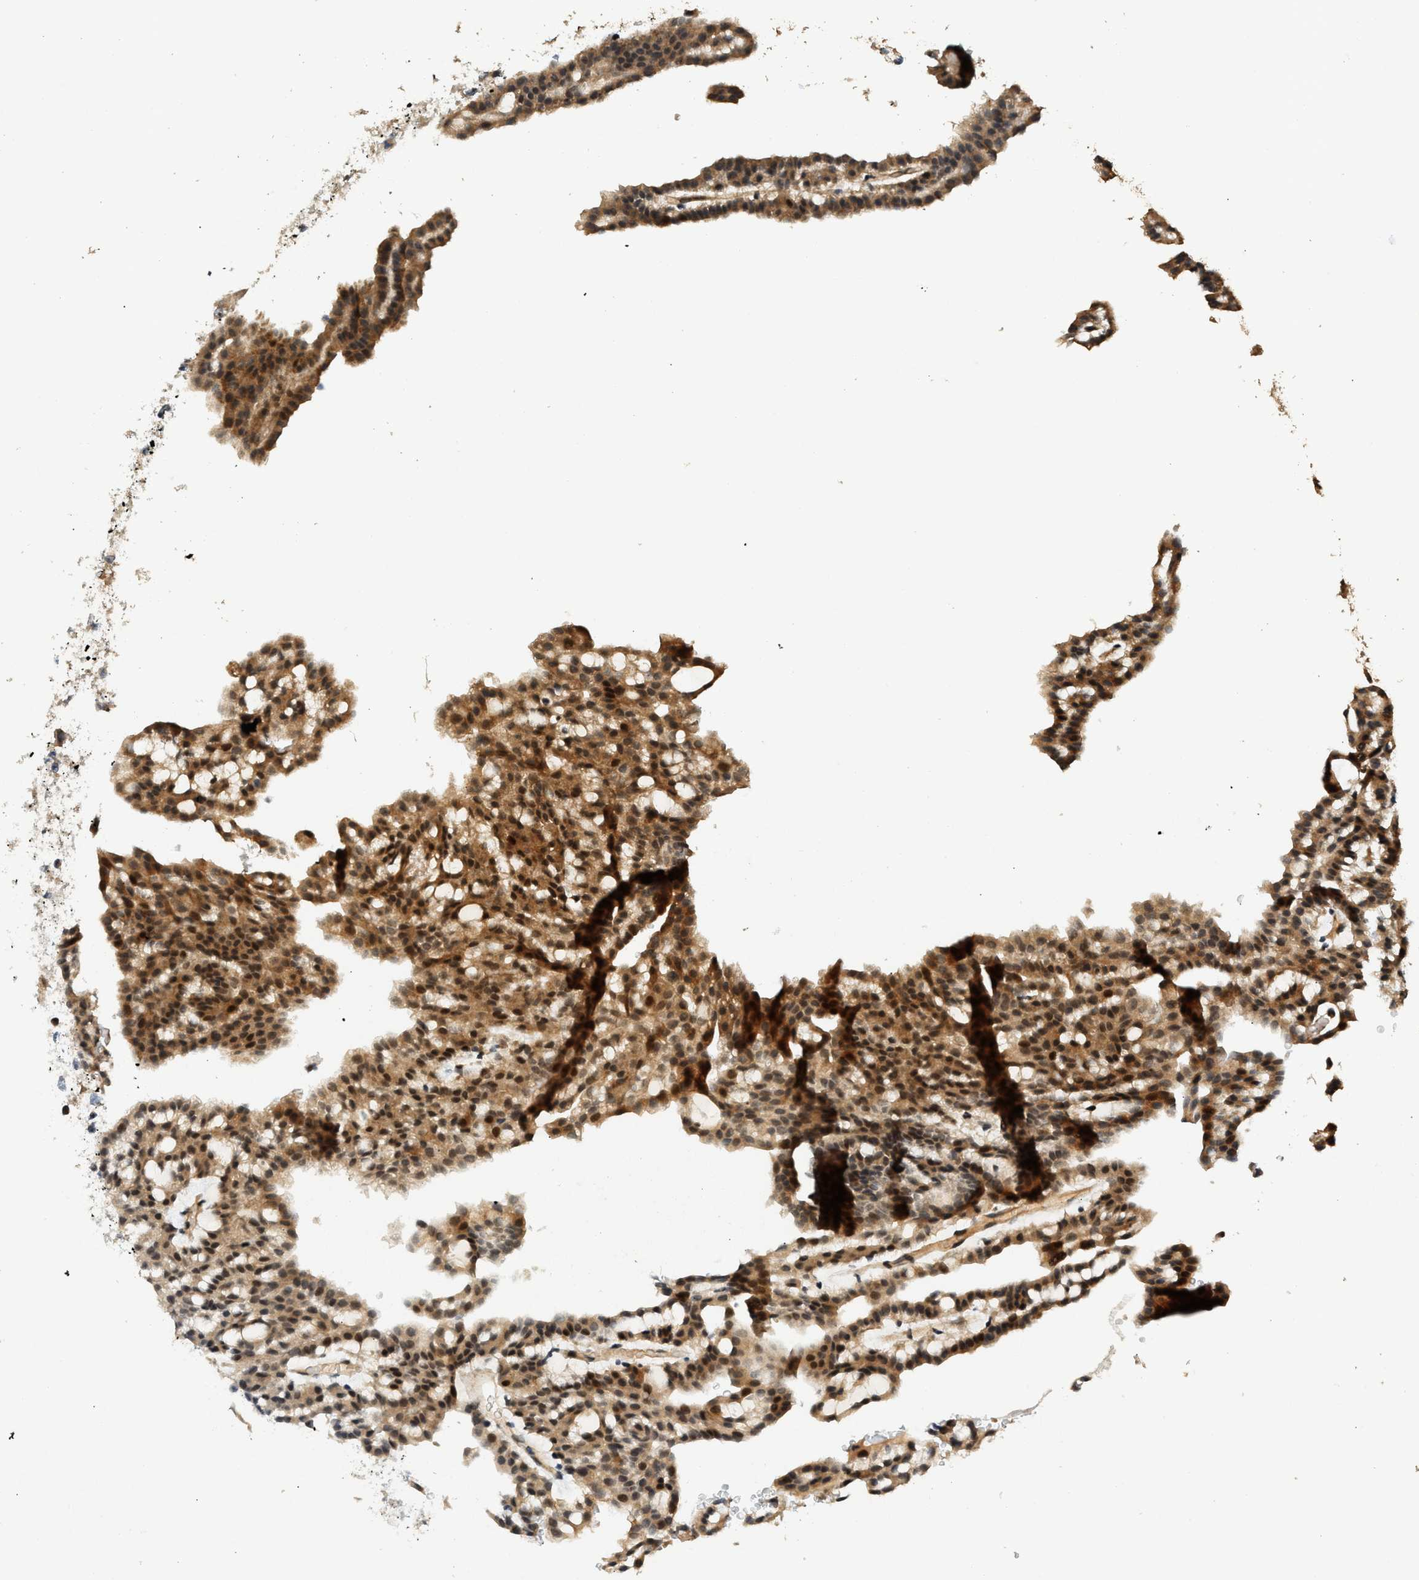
{"staining": {"intensity": "moderate", "quantity": ">75%", "location": "cytoplasmic/membranous,nuclear"}, "tissue": "renal cancer", "cell_type": "Tumor cells", "image_type": "cancer", "snomed": [{"axis": "morphology", "description": "Adenocarcinoma, NOS"}, {"axis": "topography", "description": "Kidney"}], "caption": "Brown immunohistochemical staining in human adenocarcinoma (renal) demonstrates moderate cytoplasmic/membranous and nuclear positivity in about >75% of tumor cells.", "gene": "GET1", "patient": {"sex": "male", "age": 63}}